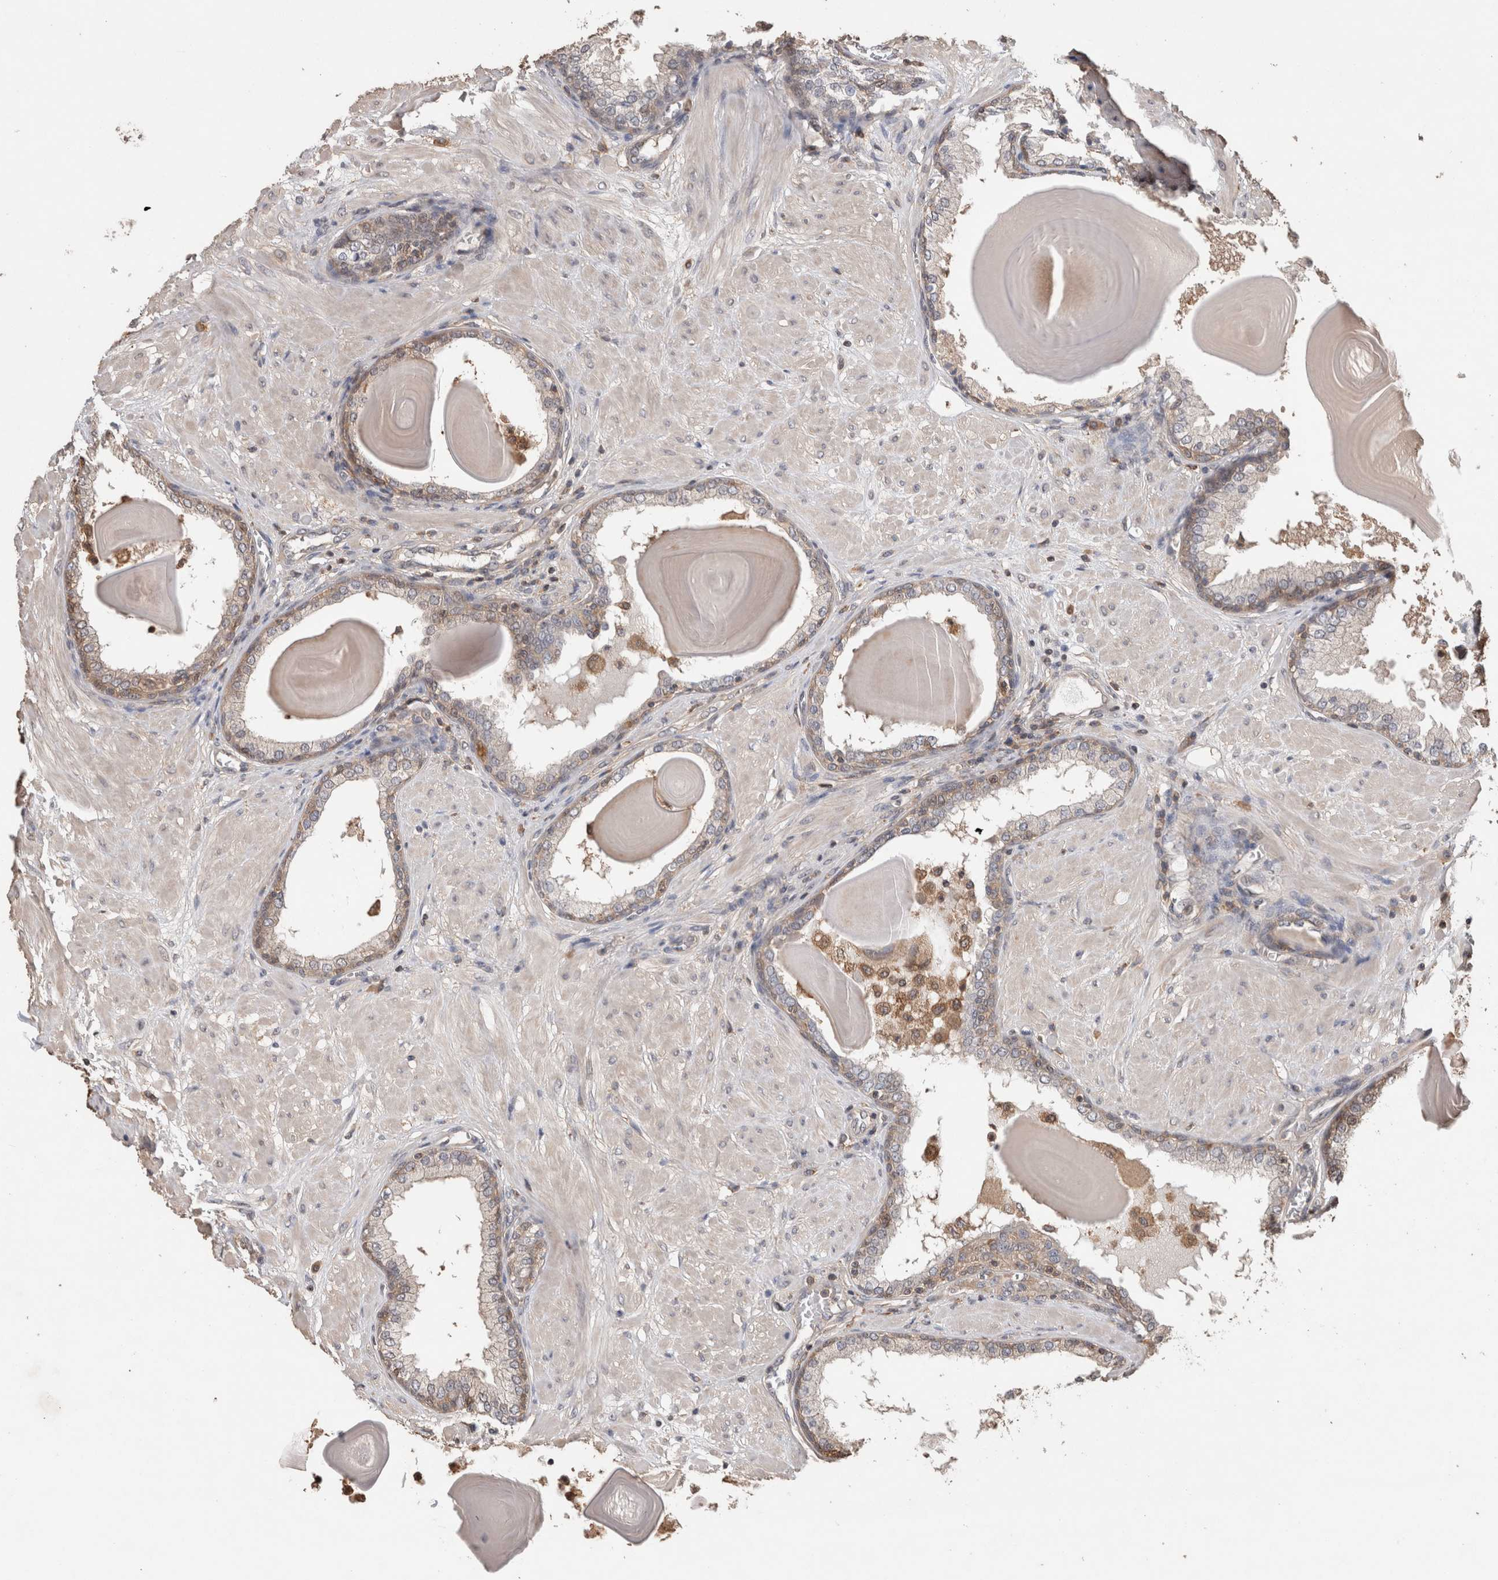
{"staining": {"intensity": "weak", "quantity": "25%-75%", "location": "cytoplasmic/membranous"}, "tissue": "prostate", "cell_type": "Glandular cells", "image_type": "normal", "snomed": [{"axis": "morphology", "description": "Normal tissue, NOS"}, {"axis": "topography", "description": "Prostate"}], "caption": "Weak cytoplasmic/membranous protein expression is identified in approximately 25%-75% of glandular cells in prostate.", "gene": "TRIM5", "patient": {"sex": "male", "age": 51}}